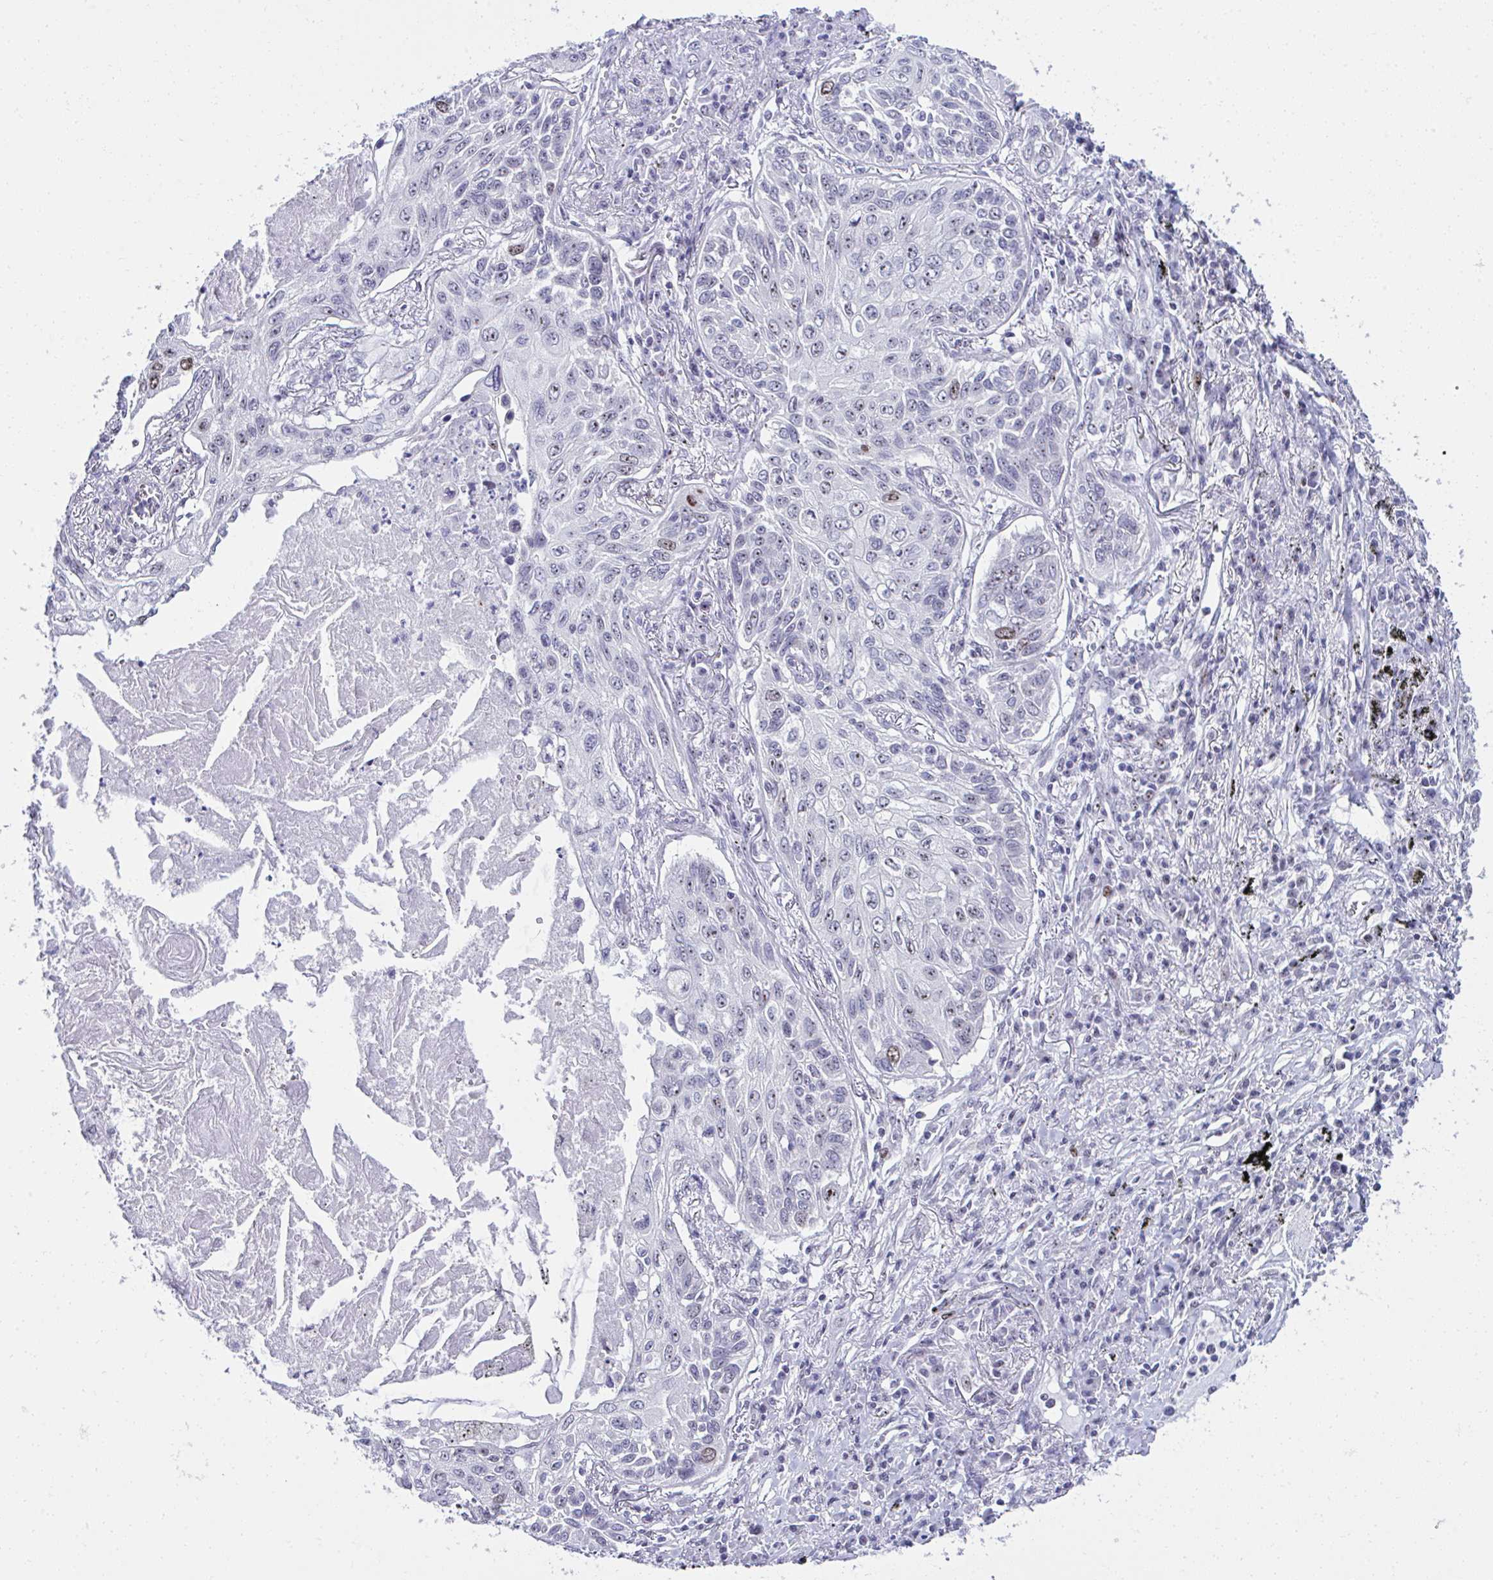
{"staining": {"intensity": "weak", "quantity": "<25%", "location": "nuclear"}, "tissue": "lung cancer", "cell_type": "Tumor cells", "image_type": "cancer", "snomed": [{"axis": "morphology", "description": "Squamous cell carcinoma, NOS"}, {"axis": "topography", "description": "Lung"}], "caption": "Immunohistochemistry of lung cancer (squamous cell carcinoma) demonstrates no staining in tumor cells. Nuclei are stained in blue.", "gene": "CEP72", "patient": {"sex": "male", "age": 75}}